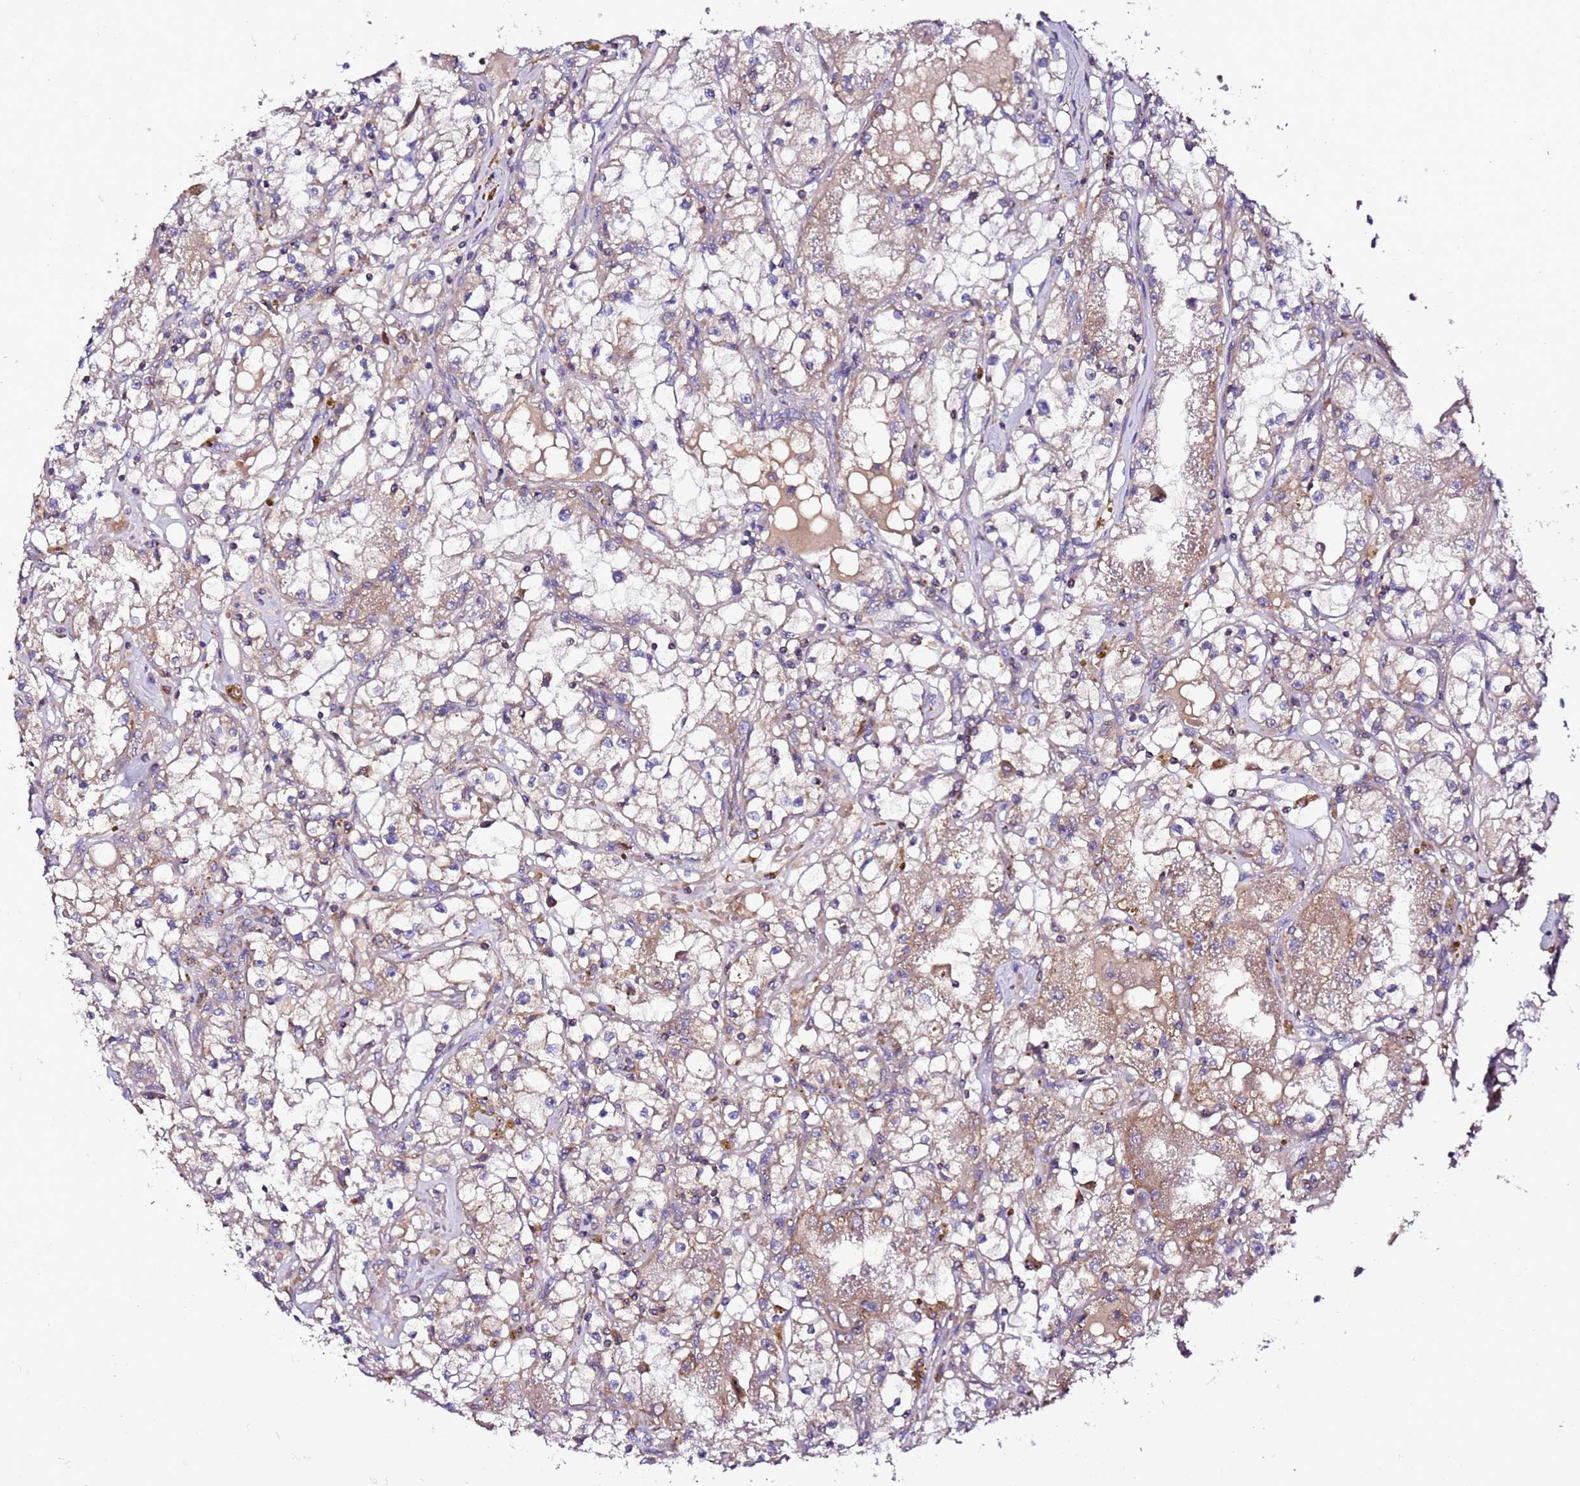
{"staining": {"intensity": "moderate", "quantity": "25%-75%", "location": "cytoplasmic/membranous"}, "tissue": "renal cancer", "cell_type": "Tumor cells", "image_type": "cancer", "snomed": [{"axis": "morphology", "description": "Adenocarcinoma, NOS"}, {"axis": "topography", "description": "Kidney"}], "caption": "High-magnification brightfield microscopy of renal adenocarcinoma stained with DAB (brown) and counterstained with hematoxylin (blue). tumor cells exhibit moderate cytoplasmic/membranous expression is present in approximately25%-75% of cells.", "gene": "C19orf12", "patient": {"sex": "male", "age": 56}}